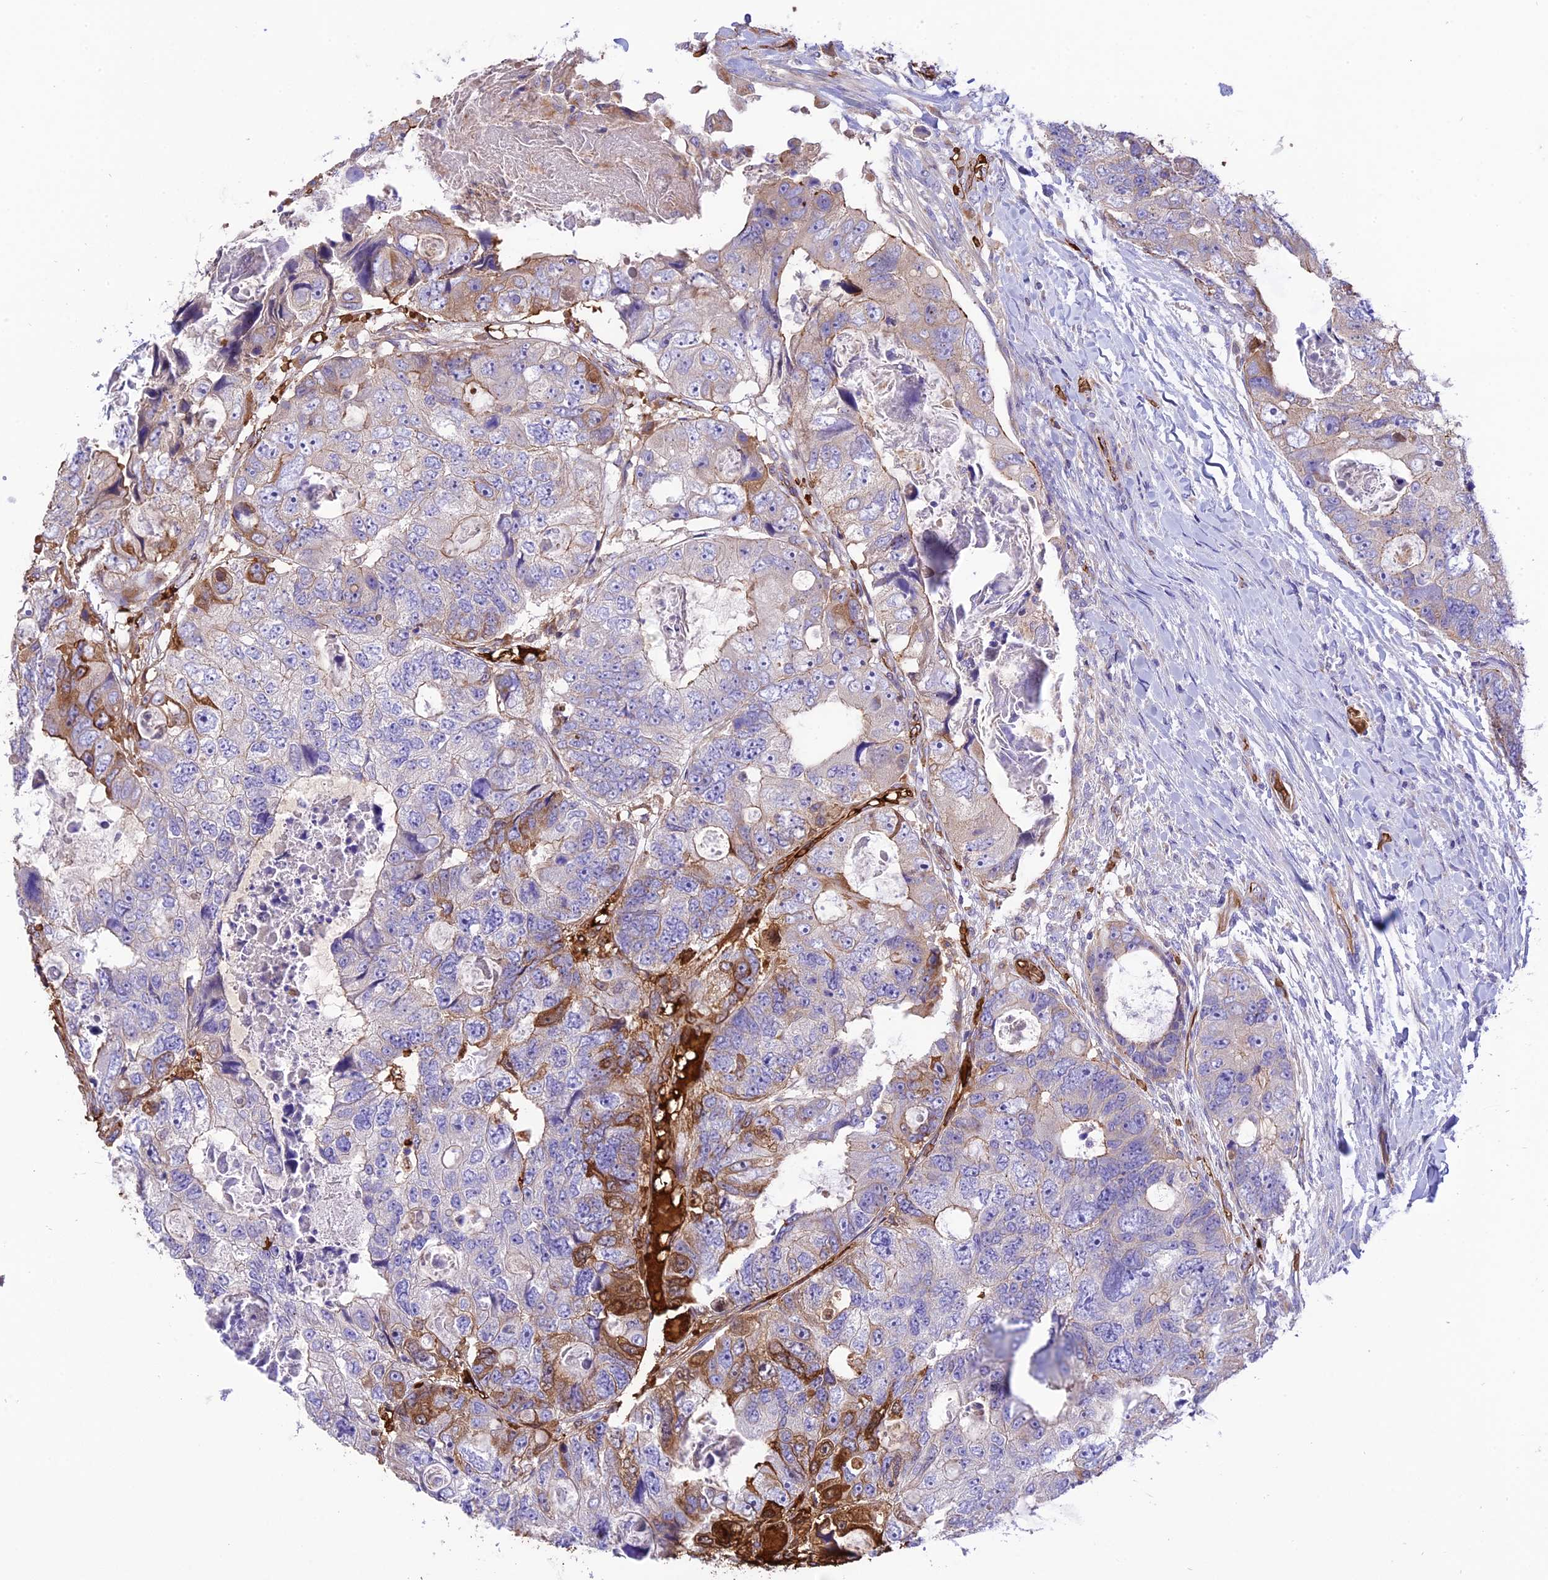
{"staining": {"intensity": "moderate", "quantity": "<25%", "location": "cytoplasmic/membranous"}, "tissue": "colorectal cancer", "cell_type": "Tumor cells", "image_type": "cancer", "snomed": [{"axis": "morphology", "description": "Adenocarcinoma, NOS"}, {"axis": "topography", "description": "Rectum"}], "caption": "Moderate cytoplasmic/membranous protein staining is present in approximately <25% of tumor cells in colorectal cancer (adenocarcinoma).", "gene": "TTC4", "patient": {"sex": "male", "age": 59}}